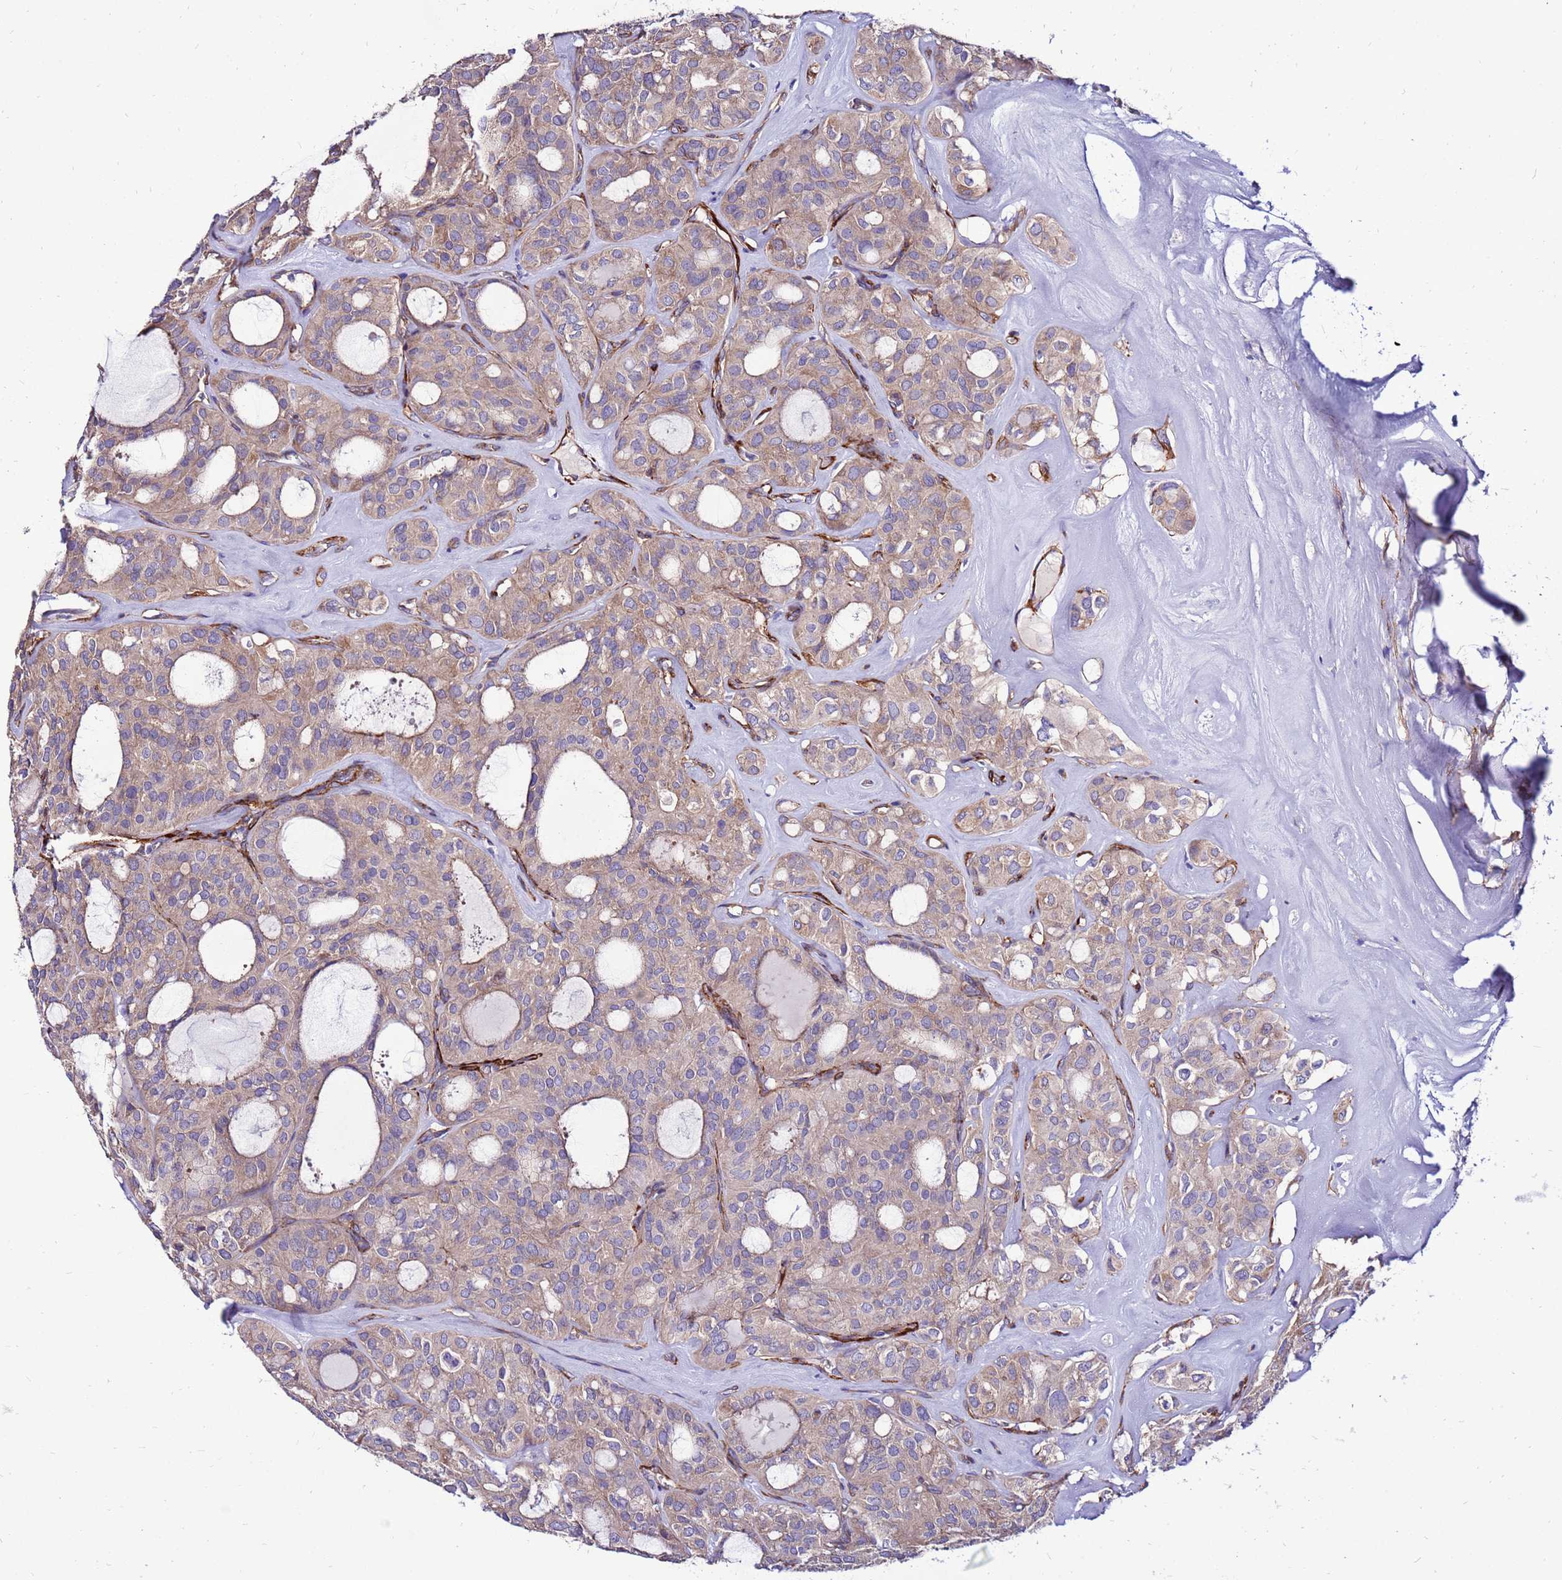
{"staining": {"intensity": "weak", "quantity": "25%-75%", "location": "cytoplasmic/membranous"}, "tissue": "thyroid cancer", "cell_type": "Tumor cells", "image_type": "cancer", "snomed": [{"axis": "morphology", "description": "Follicular adenoma carcinoma, NOS"}, {"axis": "topography", "description": "Thyroid gland"}], "caption": "Approximately 25%-75% of tumor cells in thyroid follicular adenoma carcinoma reveal weak cytoplasmic/membranous protein staining as visualized by brown immunohistochemical staining.", "gene": "EI24", "patient": {"sex": "male", "age": 75}}